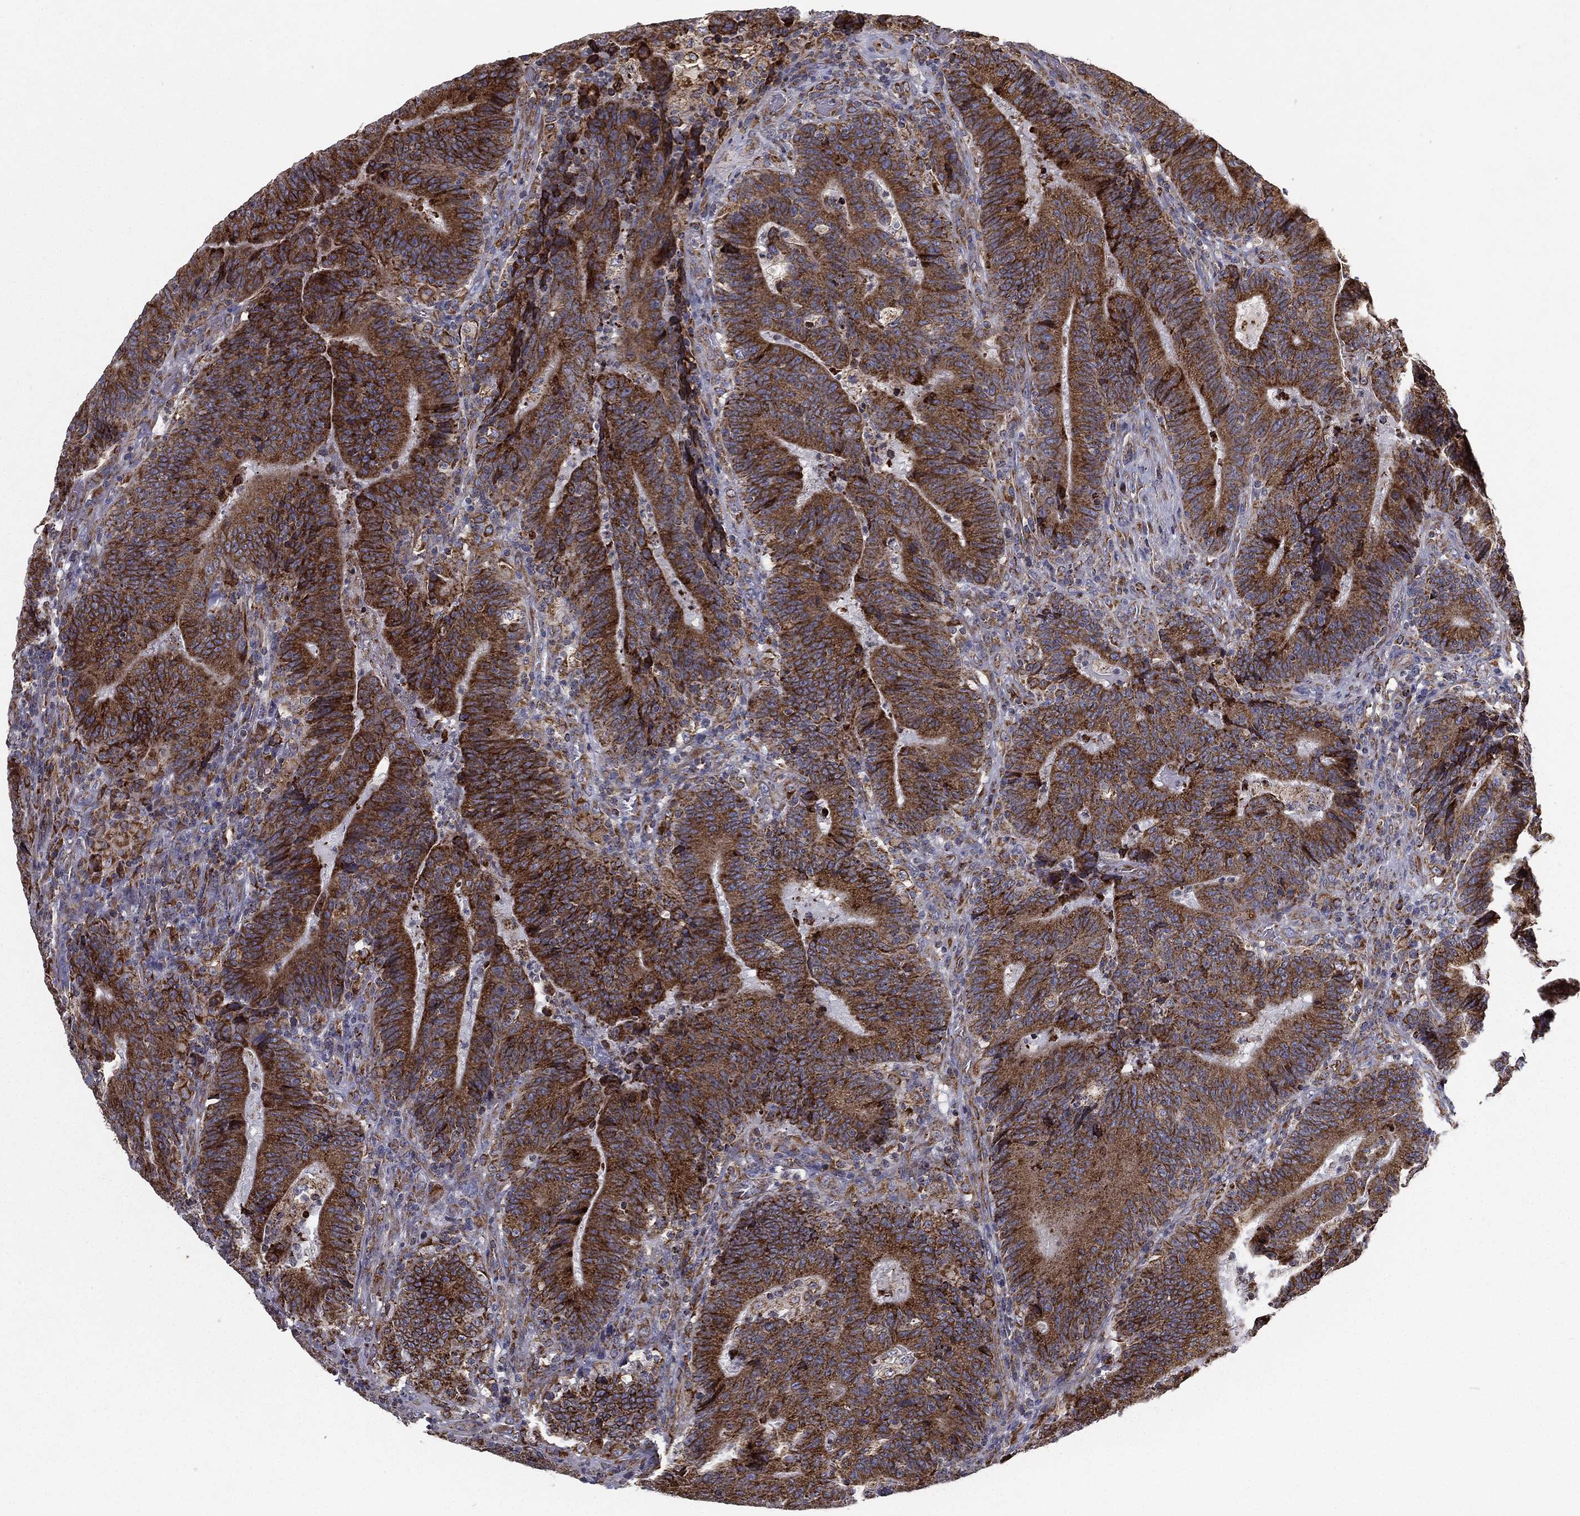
{"staining": {"intensity": "strong", "quantity": ">75%", "location": "cytoplasmic/membranous"}, "tissue": "colorectal cancer", "cell_type": "Tumor cells", "image_type": "cancer", "snomed": [{"axis": "morphology", "description": "Adenocarcinoma, NOS"}, {"axis": "topography", "description": "Colon"}], "caption": "Immunohistochemistry (IHC) (DAB (3,3'-diaminobenzidine)) staining of colorectal cancer shows strong cytoplasmic/membranous protein expression in about >75% of tumor cells.", "gene": "MT-CYB", "patient": {"sex": "female", "age": 75}}